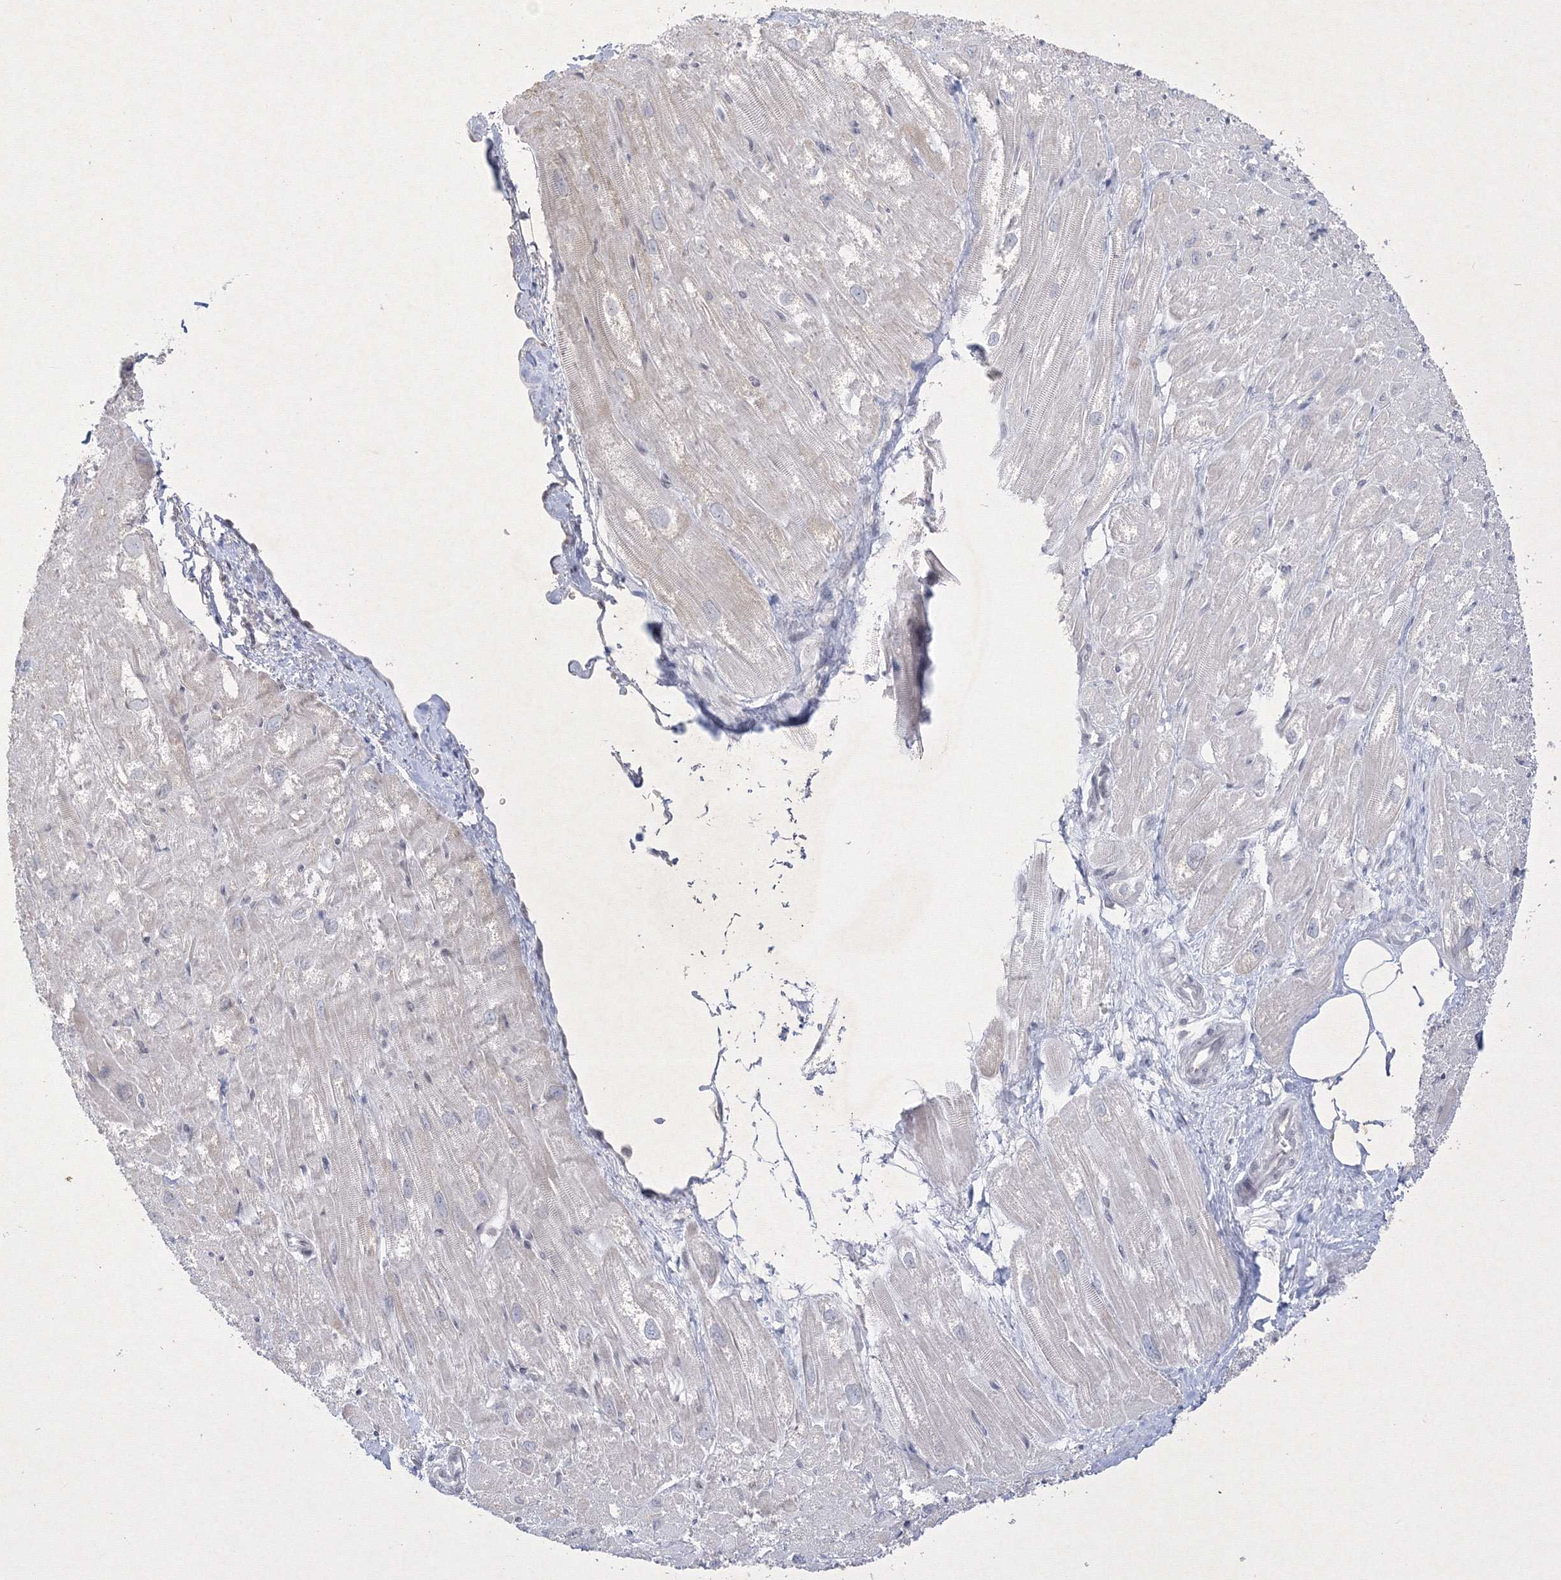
{"staining": {"intensity": "moderate", "quantity": "<25%", "location": "cytoplasmic/membranous"}, "tissue": "heart muscle", "cell_type": "Cardiomyocytes", "image_type": "normal", "snomed": [{"axis": "morphology", "description": "Normal tissue, NOS"}, {"axis": "topography", "description": "Heart"}], "caption": "This image exhibits immunohistochemistry staining of unremarkable human heart muscle, with low moderate cytoplasmic/membranous positivity in approximately <25% of cardiomyocytes.", "gene": "NXPE3", "patient": {"sex": "male", "age": 50}}